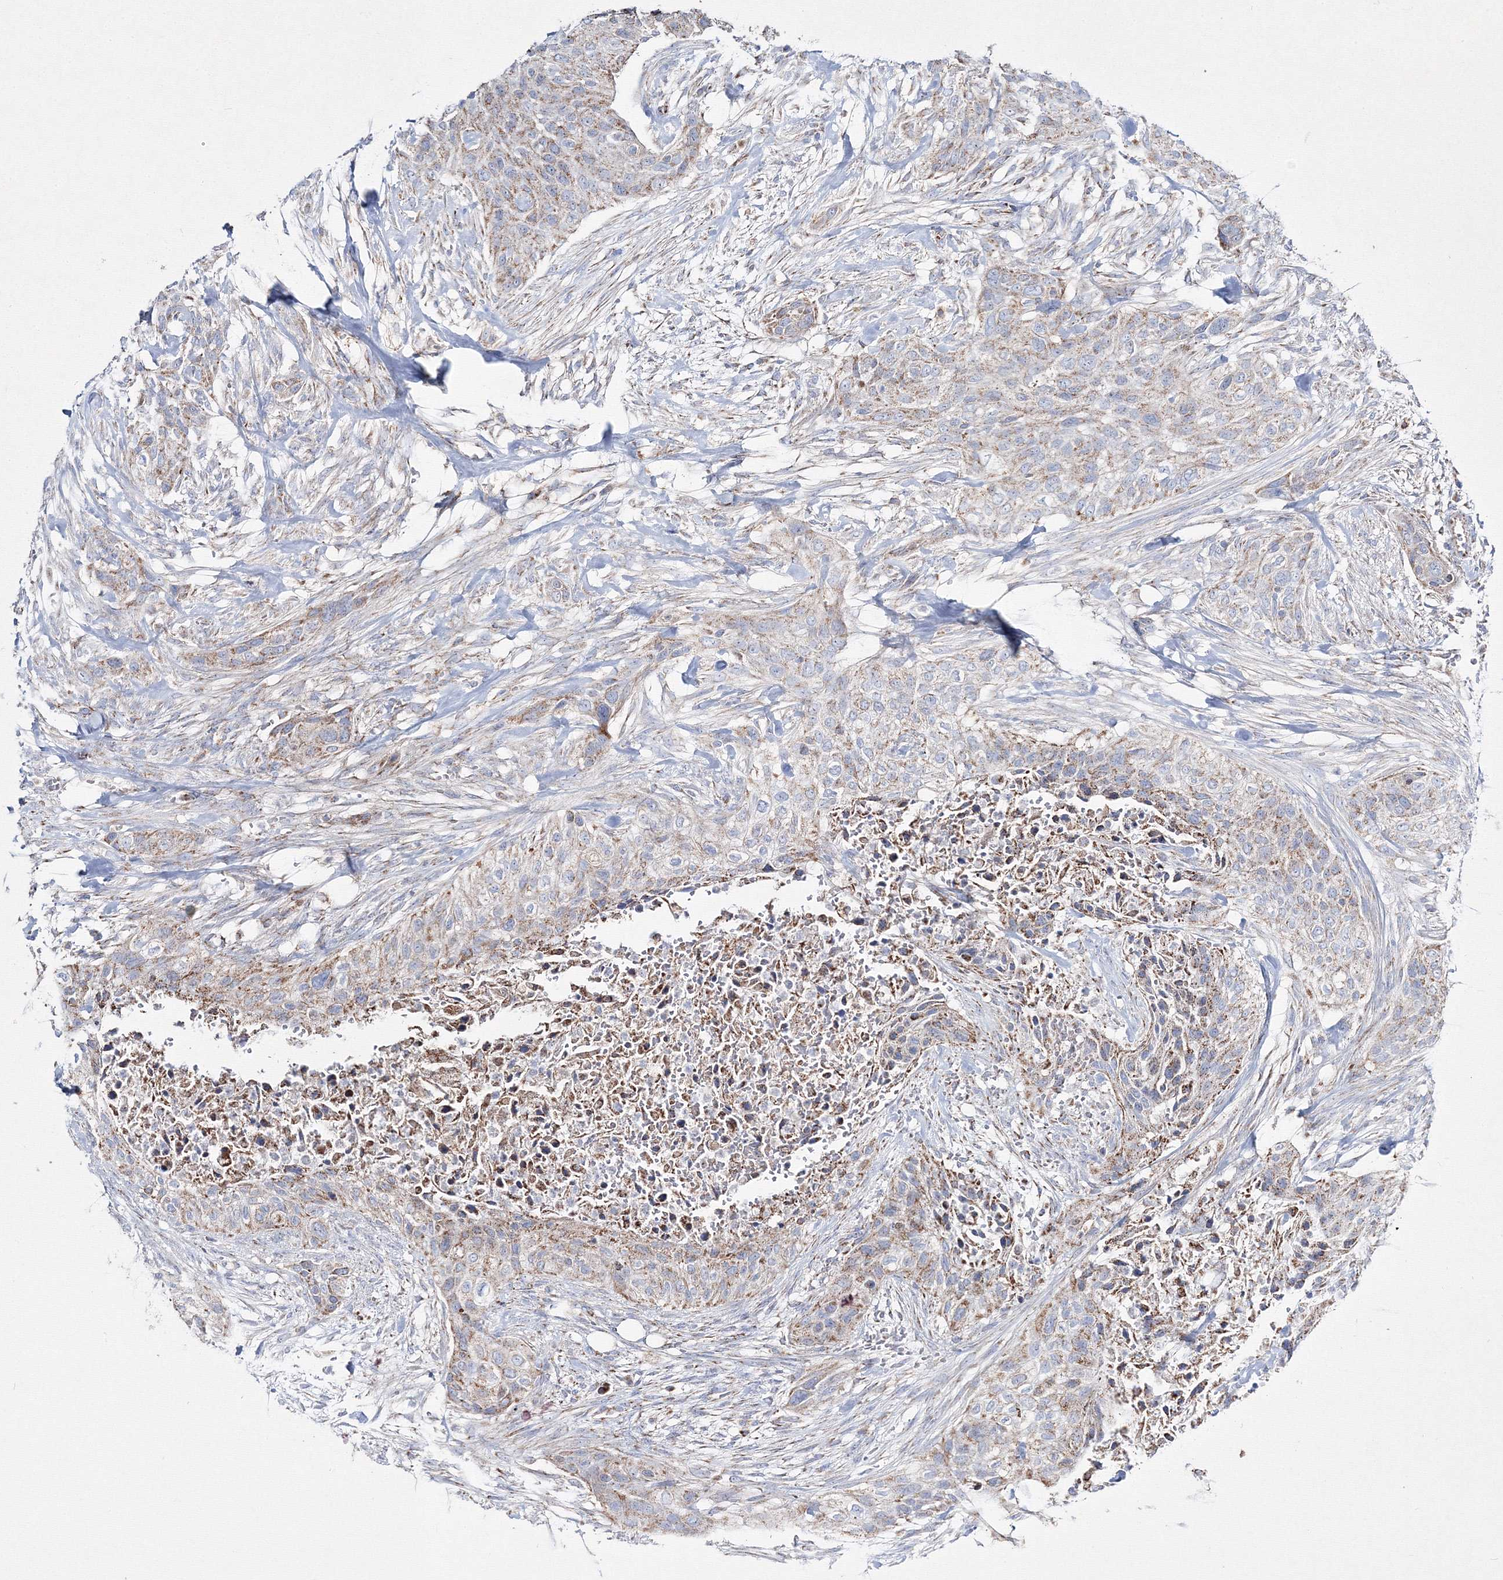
{"staining": {"intensity": "weak", "quantity": ">75%", "location": "cytoplasmic/membranous"}, "tissue": "urothelial cancer", "cell_type": "Tumor cells", "image_type": "cancer", "snomed": [{"axis": "morphology", "description": "Urothelial carcinoma, High grade"}, {"axis": "topography", "description": "Urinary bladder"}], "caption": "This image exhibits IHC staining of high-grade urothelial carcinoma, with low weak cytoplasmic/membranous staining in about >75% of tumor cells.", "gene": "IGSF9", "patient": {"sex": "male", "age": 35}}